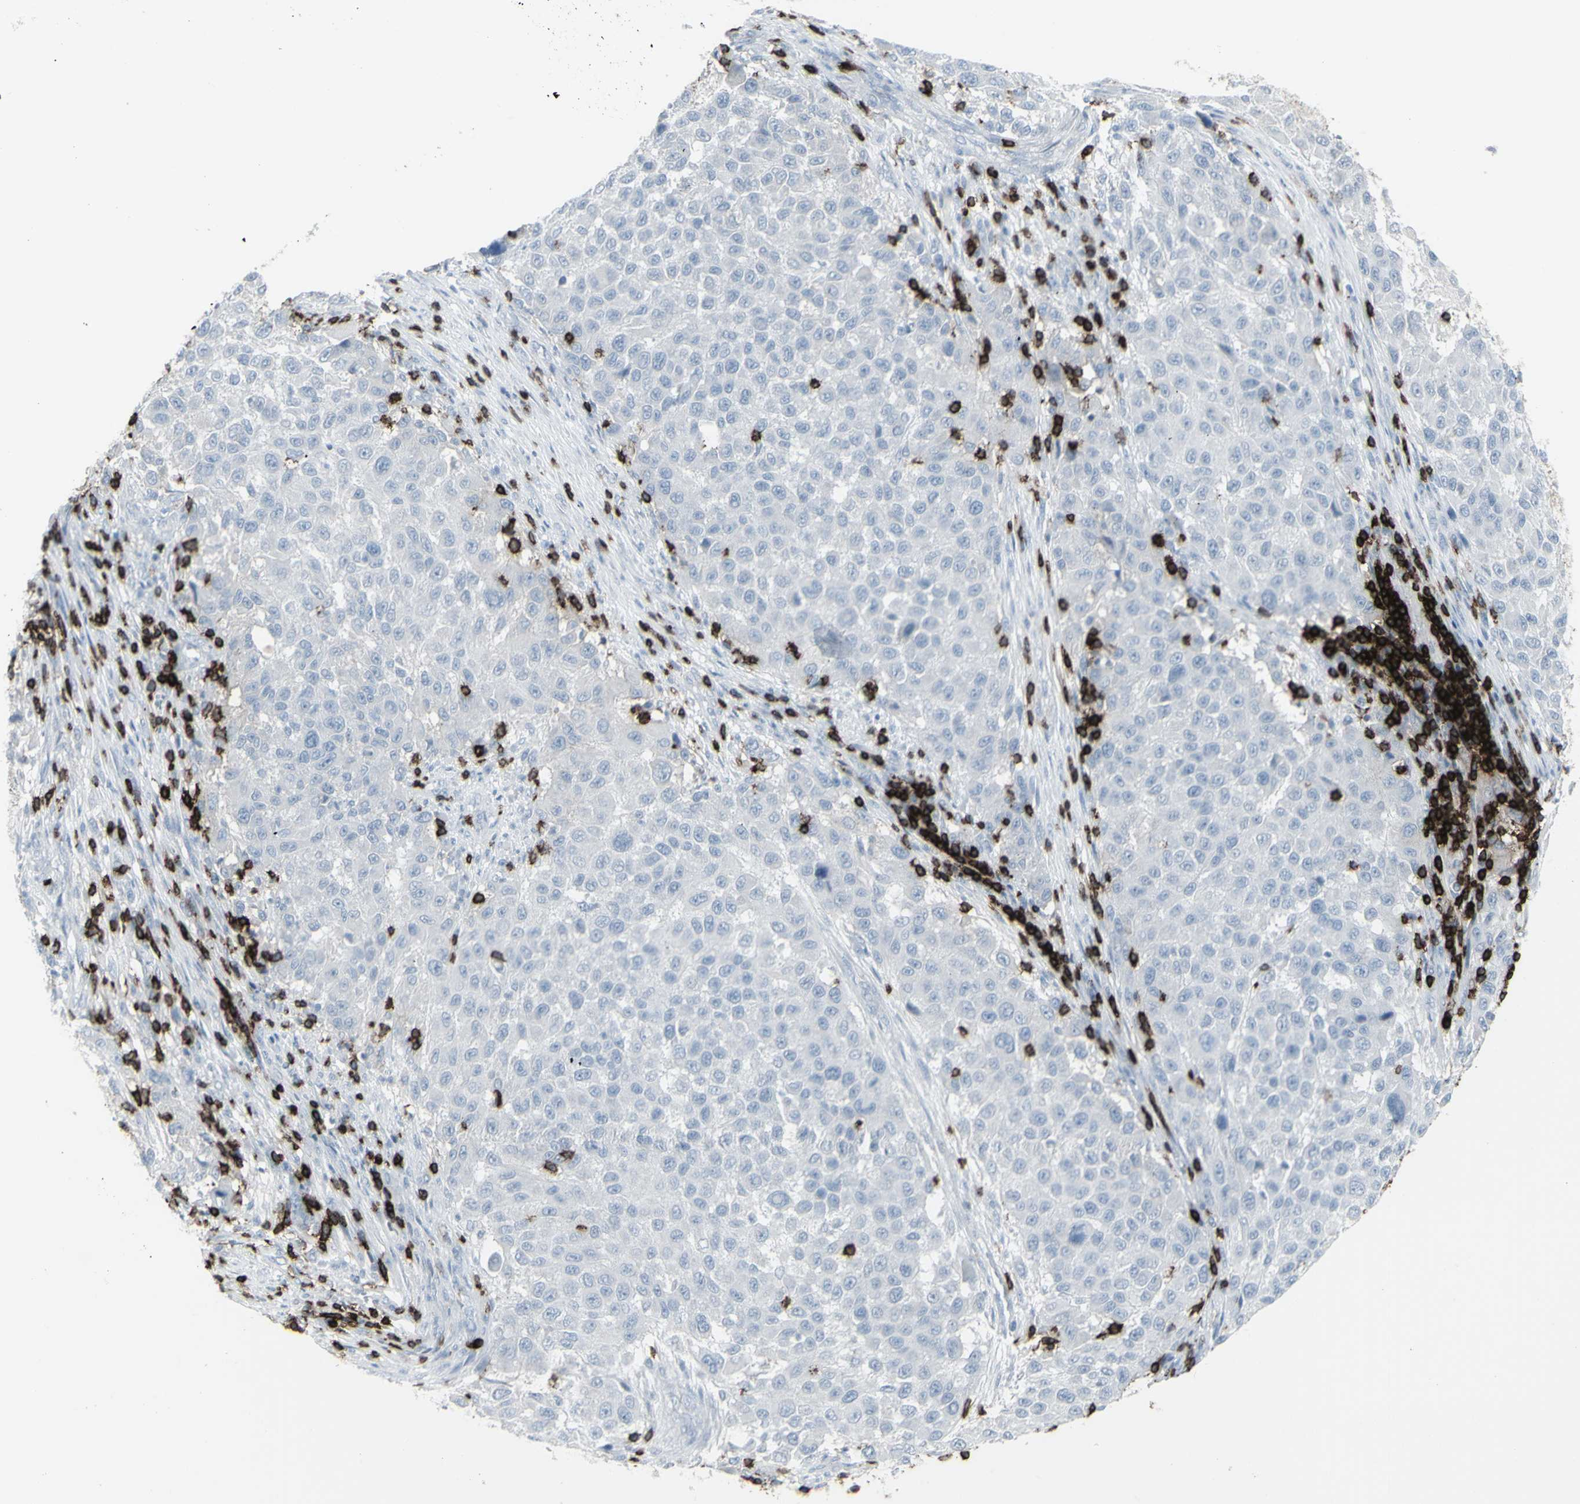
{"staining": {"intensity": "negative", "quantity": "none", "location": "none"}, "tissue": "melanoma", "cell_type": "Tumor cells", "image_type": "cancer", "snomed": [{"axis": "morphology", "description": "Malignant melanoma, Metastatic site"}, {"axis": "topography", "description": "Lymph node"}], "caption": "IHC of human melanoma shows no expression in tumor cells.", "gene": "CD247", "patient": {"sex": "male", "age": 61}}